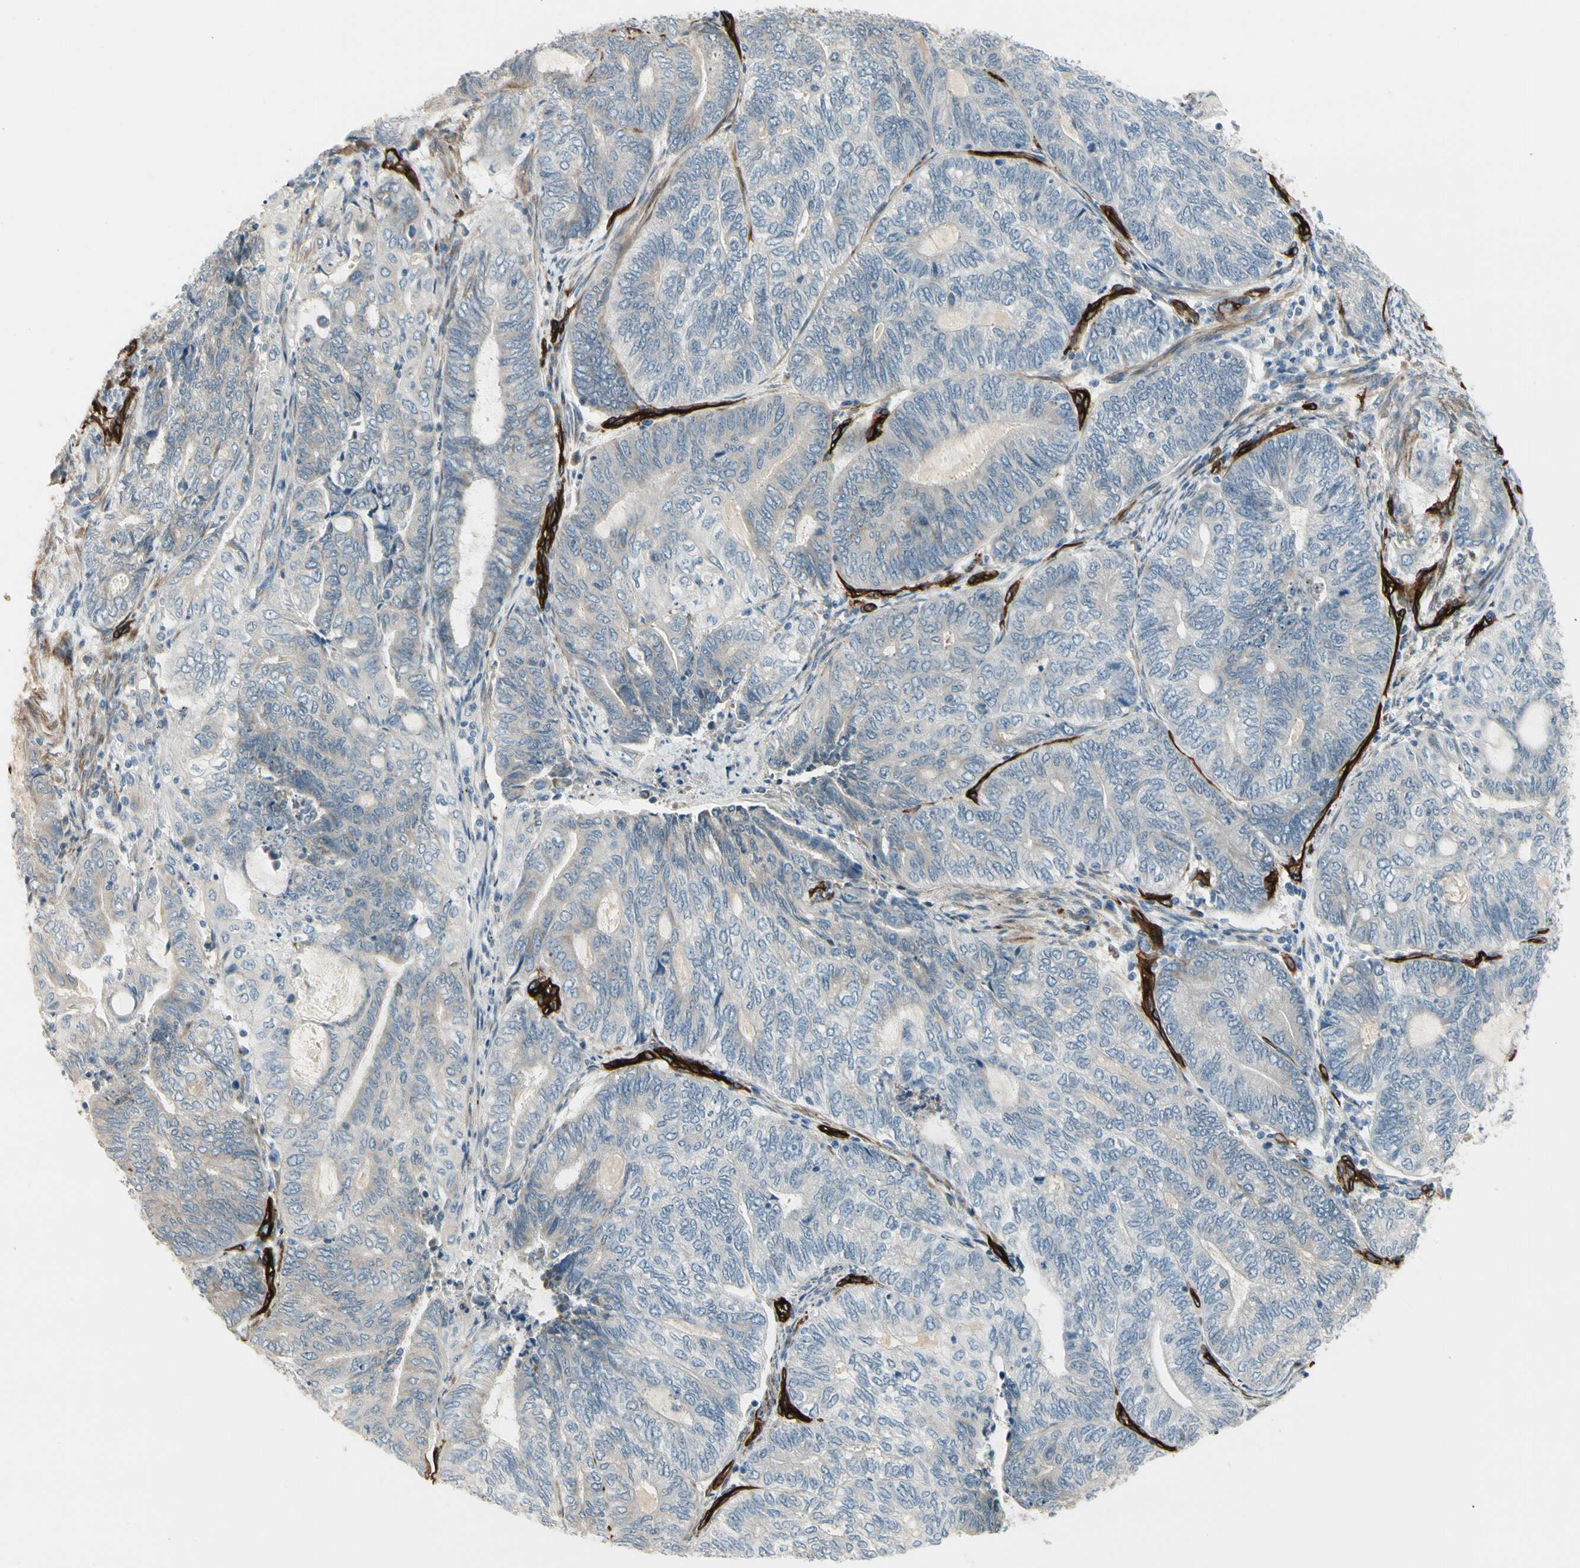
{"staining": {"intensity": "negative", "quantity": "none", "location": "none"}, "tissue": "endometrial cancer", "cell_type": "Tumor cells", "image_type": "cancer", "snomed": [{"axis": "morphology", "description": "Adenocarcinoma, NOS"}, {"axis": "topography", "description": "Uterus"}, {"axis": "topography", "description": "Endometrium"}], "caption": "Photomicrograph shows no protein expression in tumor cells of endometrial adenocarcinoma tissue.", "gene": "MCAM", "patient": {"sex": "female", "age": 70}}